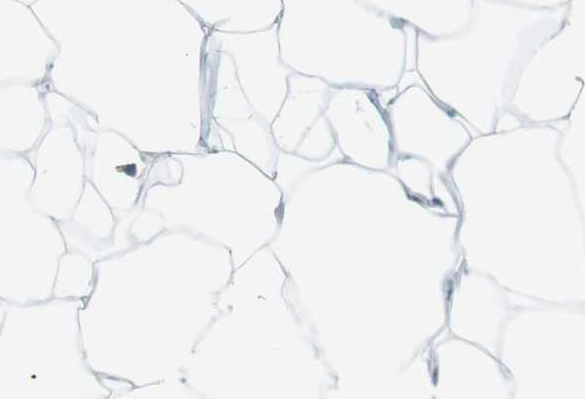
{"staining": {"intensity": "negative", "quantity": "none", "location": "none"}, "tissue": "adipose tissue", "cell_type": "Adipocytes", "image_type": "normal", "snomed": [{"axis": "morphology", "description": "Normal tissue, NOS"}, {"axis": "topography", "description": "Breast"}, {"axis": "topography", "description": "Adipose tissue"}], "caption": "This is an immunohistochemistry (IHC) micrograph of normal human adipose tissue. There is no staining in adipocytes.", "gene": "RNF38", "patient": {"sex": "female", "age": 25}}